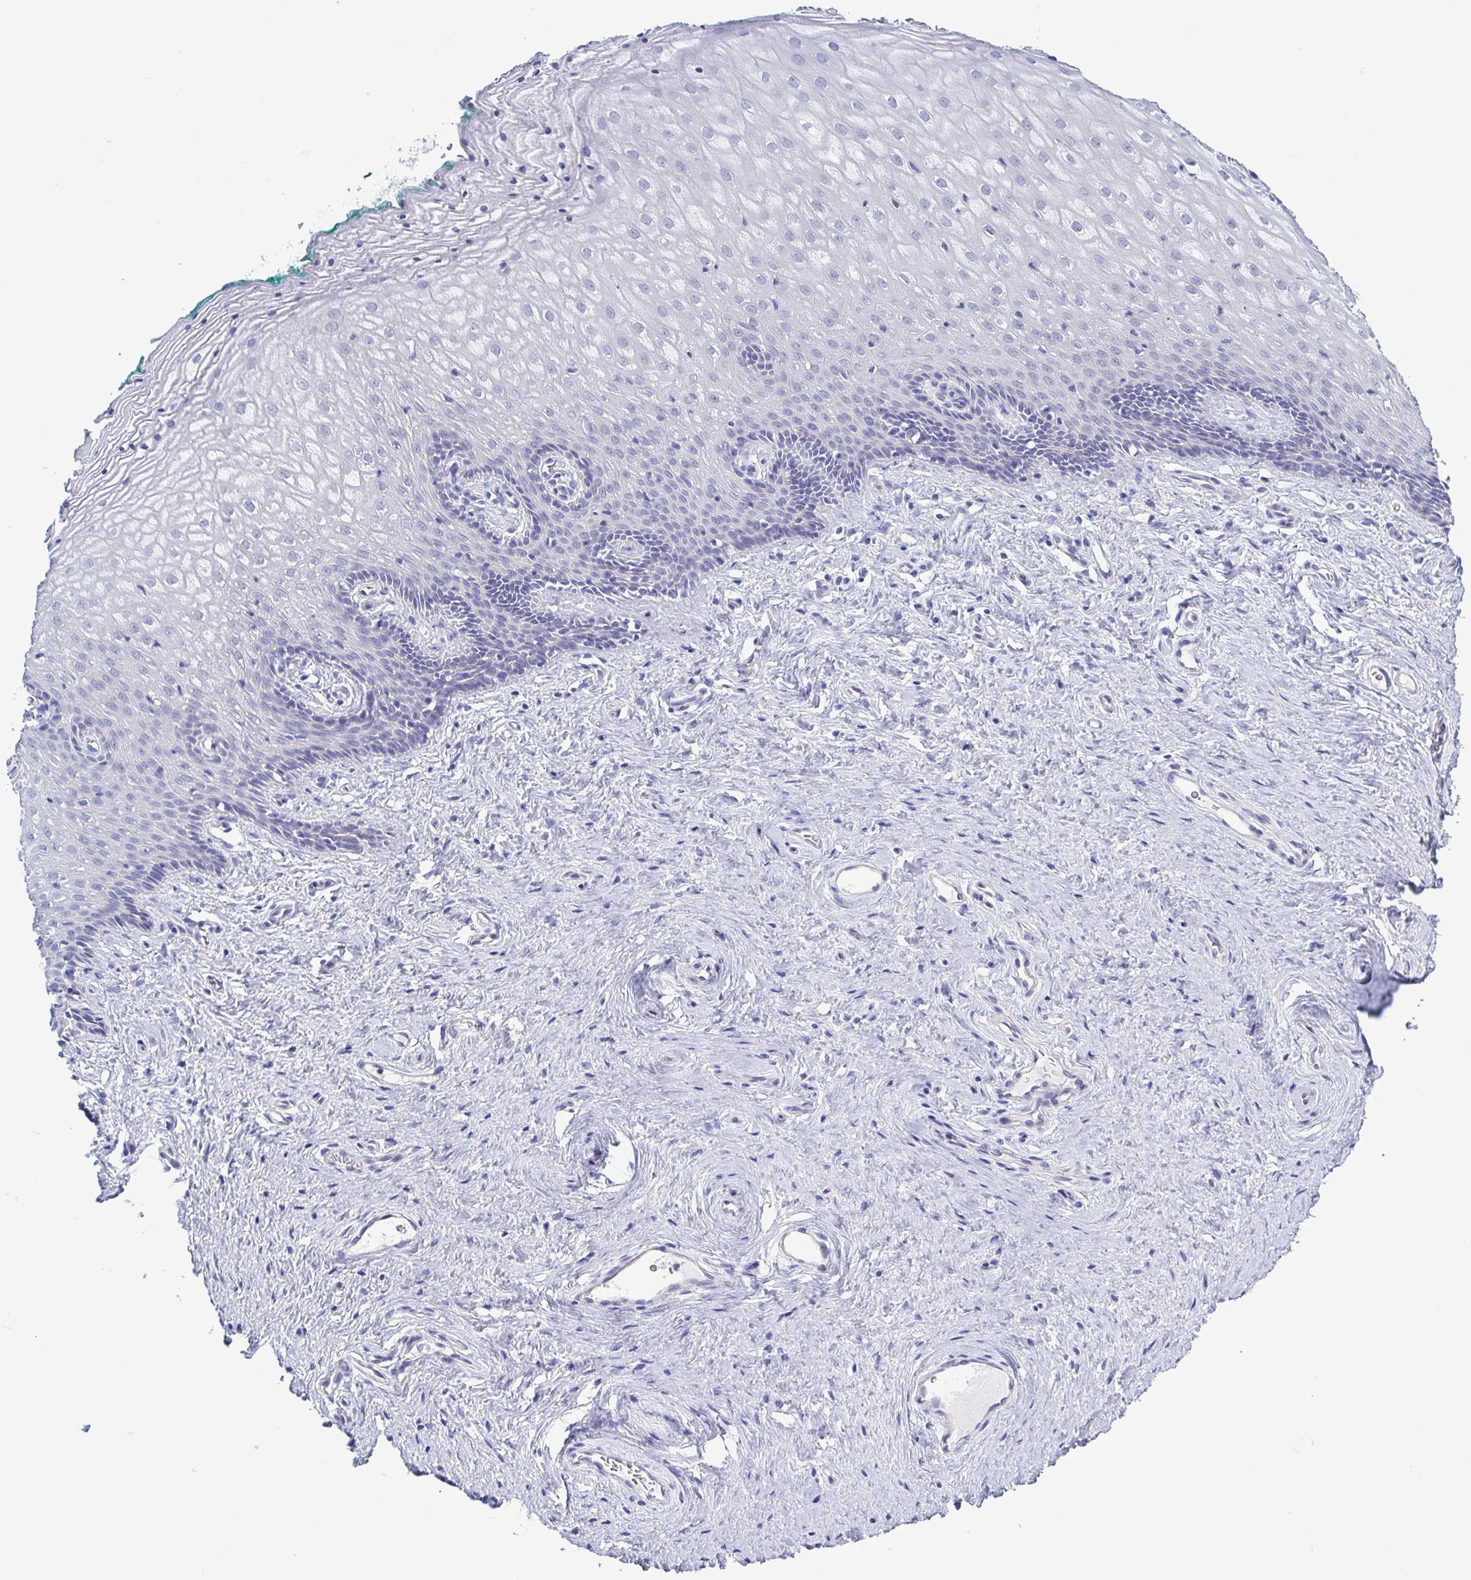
{"staining": {"intensity": "negative", "quantity": "none", "location": "none"}, "tissue": "vagina", "cell_type": "Squamous epithelial cells", "image_type": "normal", "snomed": [{"axis": "morphology", "description": "Normal tissue, NOS"}, {"axis": "topography", "description": "Vagina"}], "caption": "IHC micrograph of normal vagina stained for a protein (brown), which demonstrates no positivity in squamous epithelial cells. (IHC, brightfield microscopy, high magnification).", "gene": "TEX12", "patient": {"sex": "female", "age": 45}}